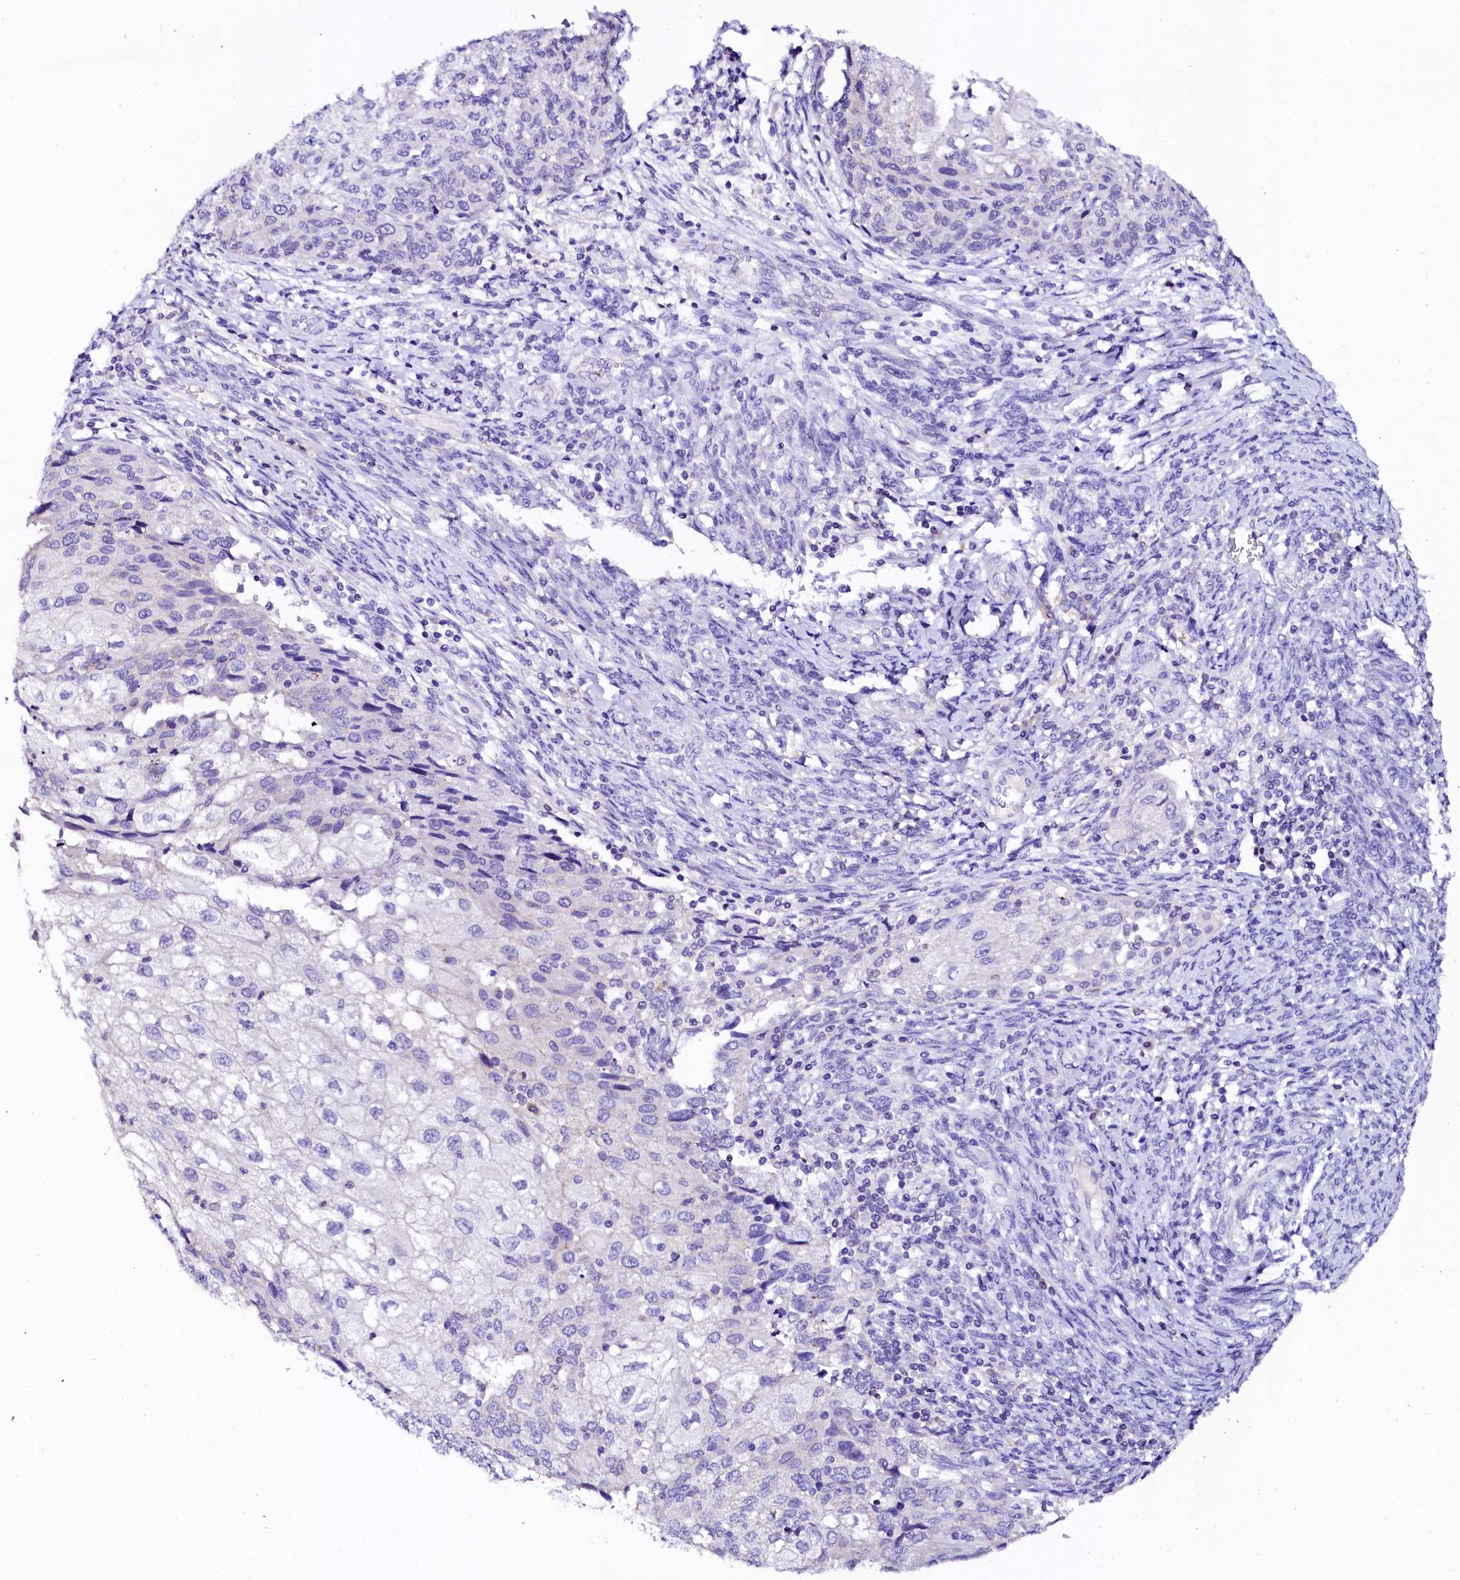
{"staining": {"intensity": "negative", "quantity": "none", "location": "none"}, "tissue": "cervical cancer", "cell_type": "Tumor cells", "image_type": "cancer", "snomed": [{"axis": "morphology", "description": "Squamous cell carcinoma, NOS"}, {"axis": "topography", "description": "Cervix"}], "caption": "The immunohistochemistry image has no significant positivity in tumor cells of squamous cell carcinoma (cervical) tissue. The staining was performed using DAB to visualize the protein expression in brown, while the nuclei were stained in blue with hematoxylin (Magnification: 20x).", "gene": "NALF1", "patient": {"sex": "female", "age": 67}}